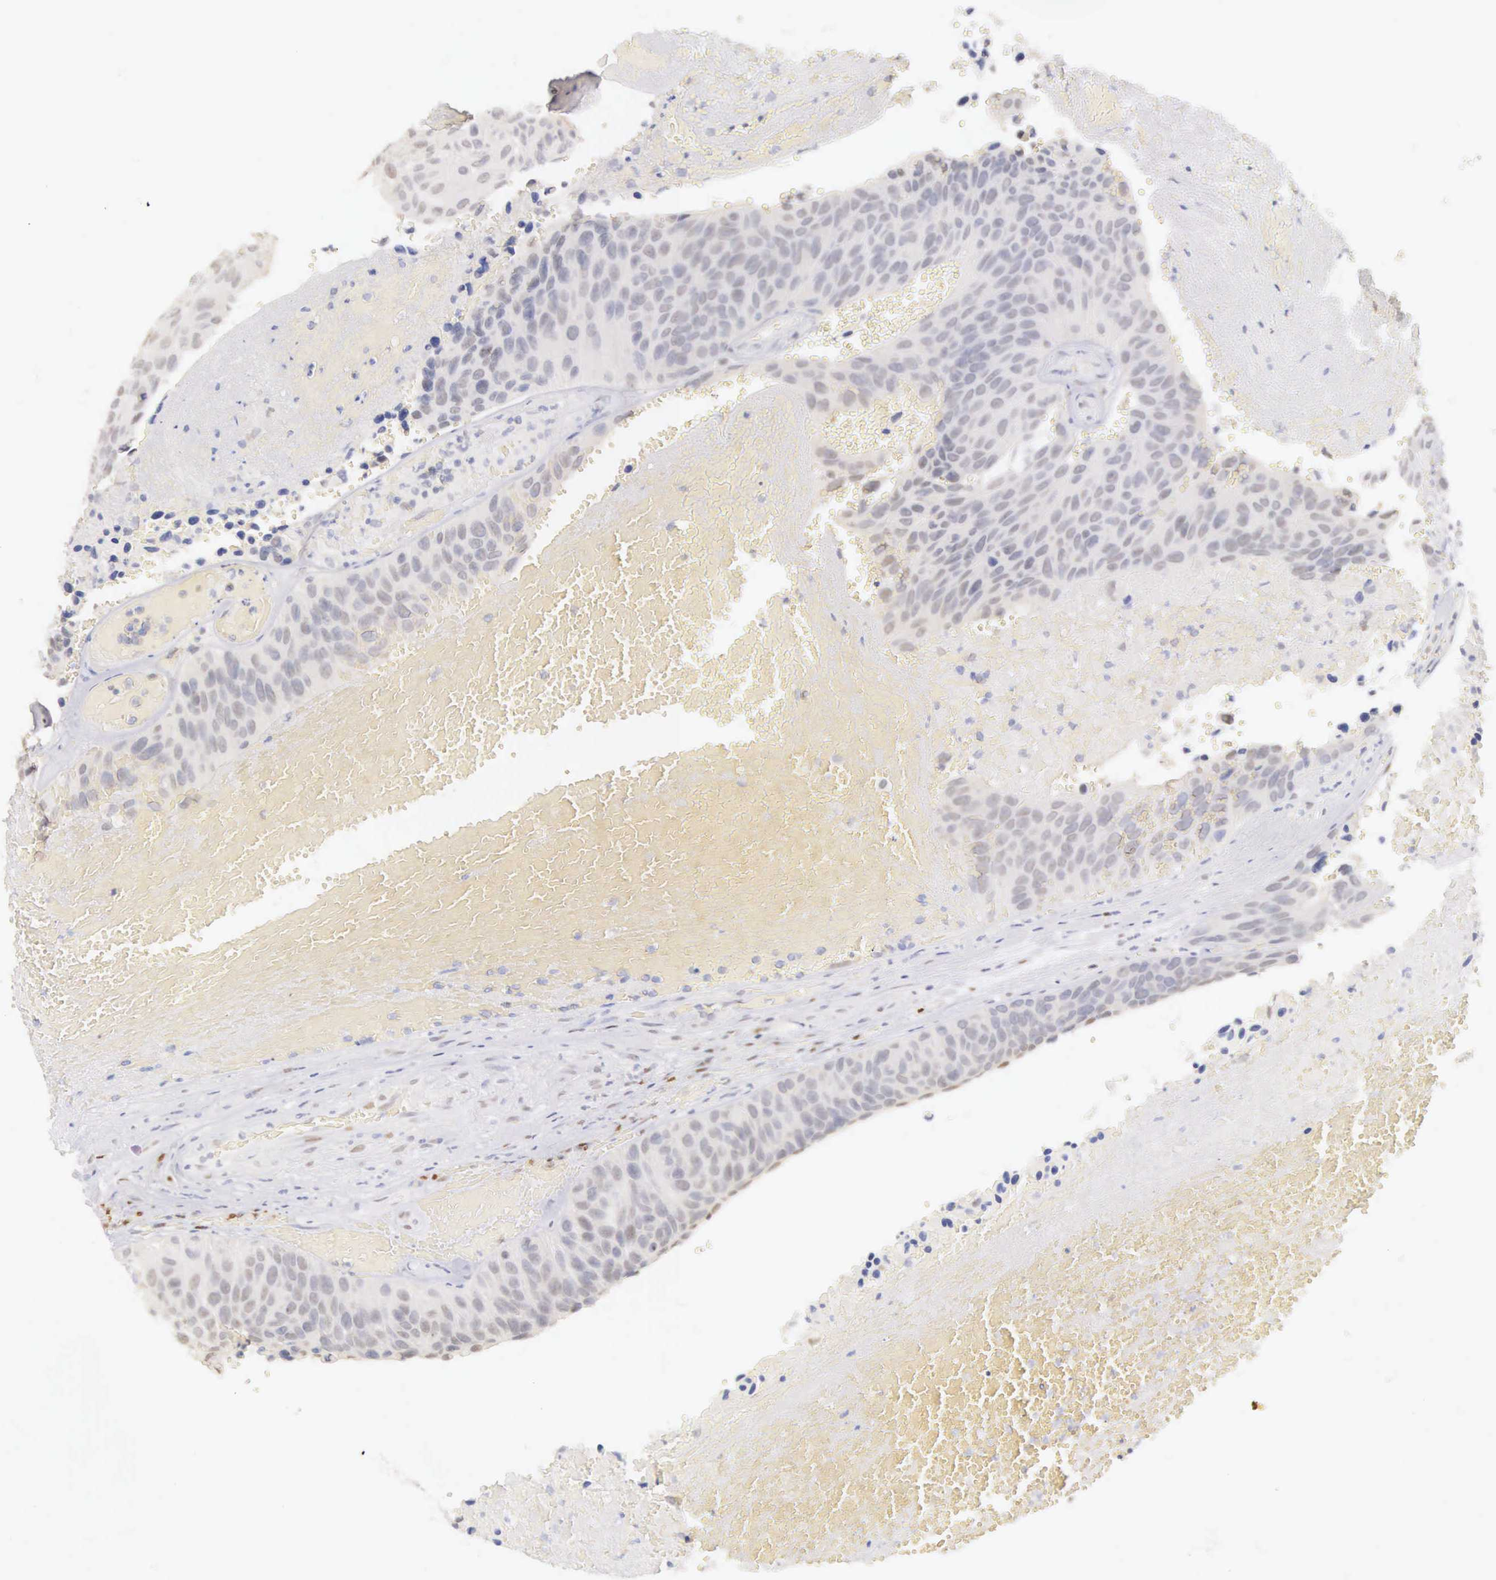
{"staining": {"intensity": "negative", "quantity": "none", "location": "none"}, "tissue": "urothelial cancer", "cell_type": "Tumor cells", "image_type": "cancer", "snomed": [{"axis": "morphology", "description": "Urothelial carcinoma, High grade"}, {"axis": "topography", "description": "Urinary bladder"}], "caption": "This is a micrograph of IHC staining of urothelial cancer, which shows no positivity in tumor cells. (DAB immunohistochemistry (IHC), high magnification).", "gene": "UBA1", "patient": {"sex": "male", "age": 66}}